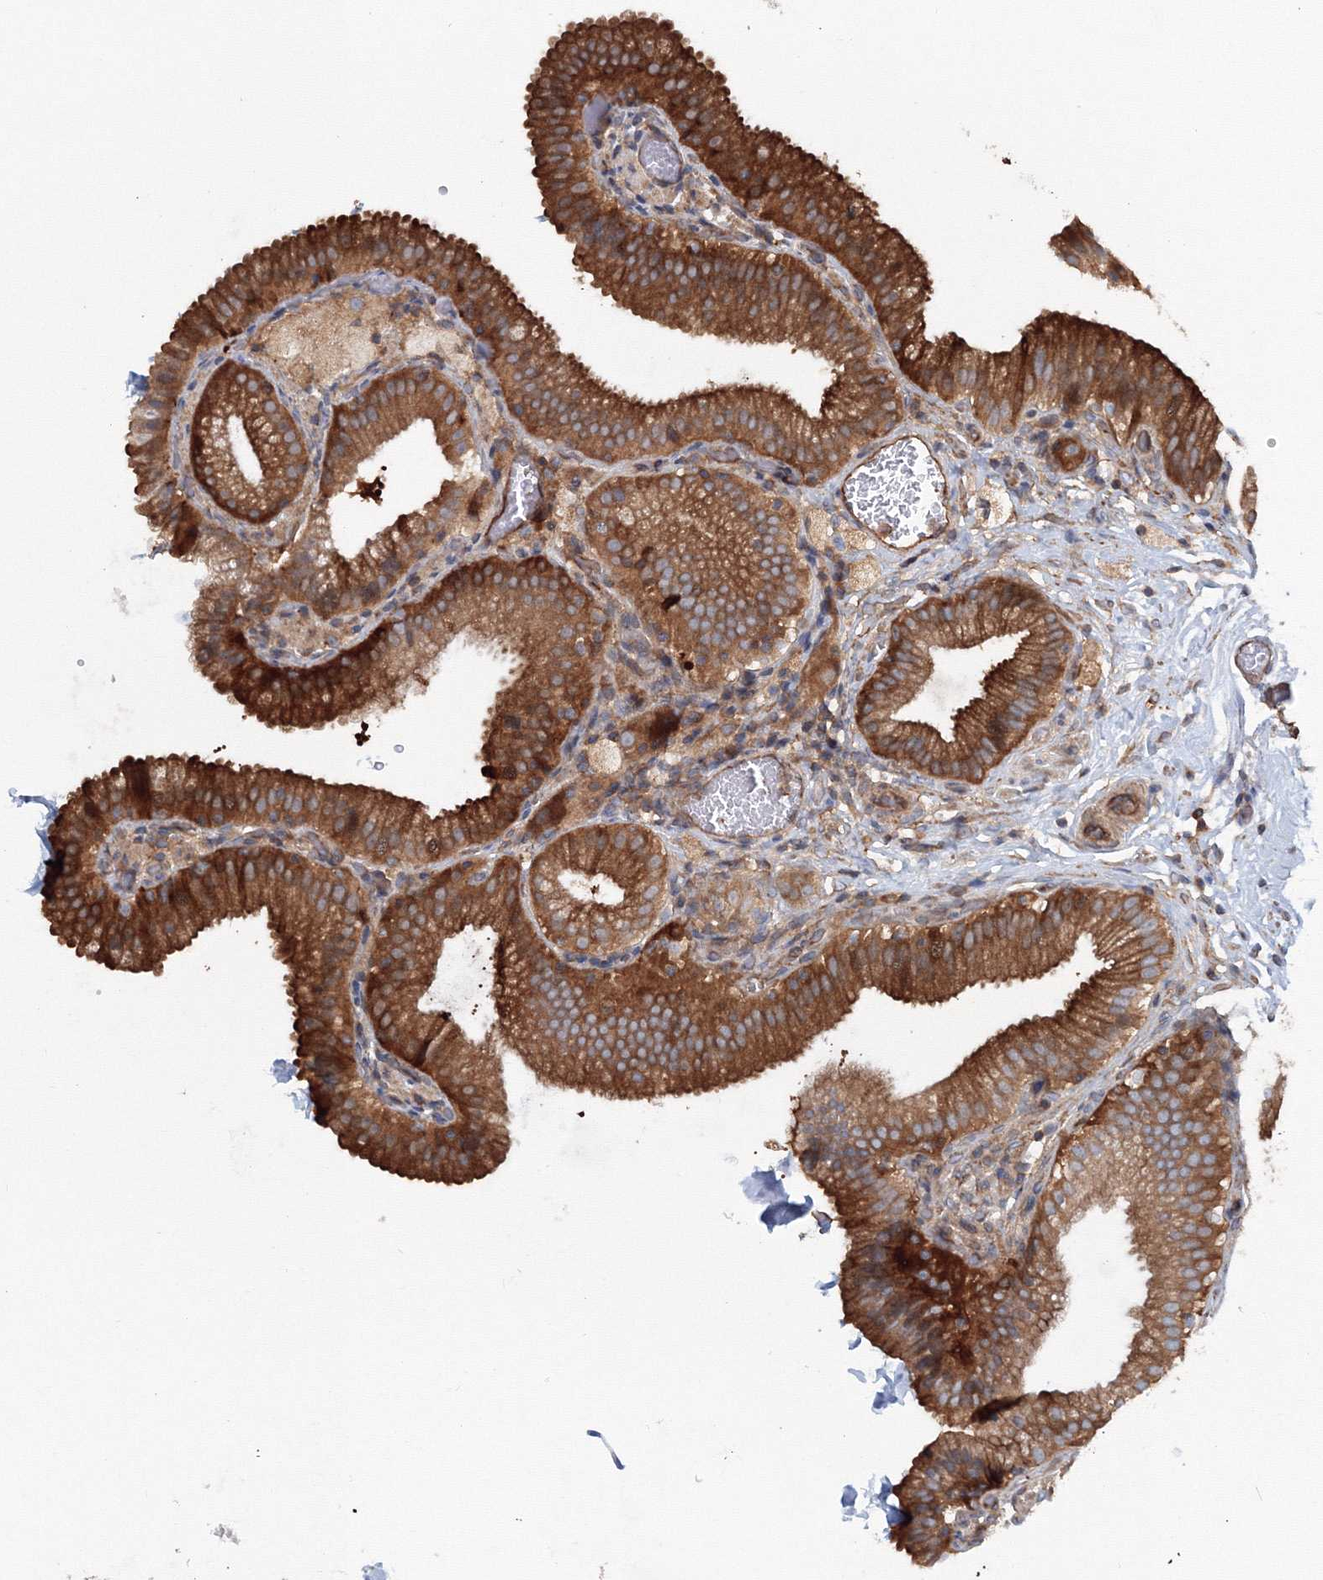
{"staining": {"intensity": "strong", "quantity": ">75%", "location": "cytoplasmic/membranous"}, "tissue": "gallbladder", "cell_type": "Glandular cells", "image_type": "normal", "snomed": [{"axis": "morphology", "description": "Normal tissue, NOS"}, {"axis": "topography", "description": "Gallbladder"}], "caption": "This image reveals IHC staining of normal human gallbladder, with high strong cytoplasmic/membranous staining in approximately >75% of glandular cells.", "gene": "EXOC1", "patient": {"sex": "male", "age": 54}}